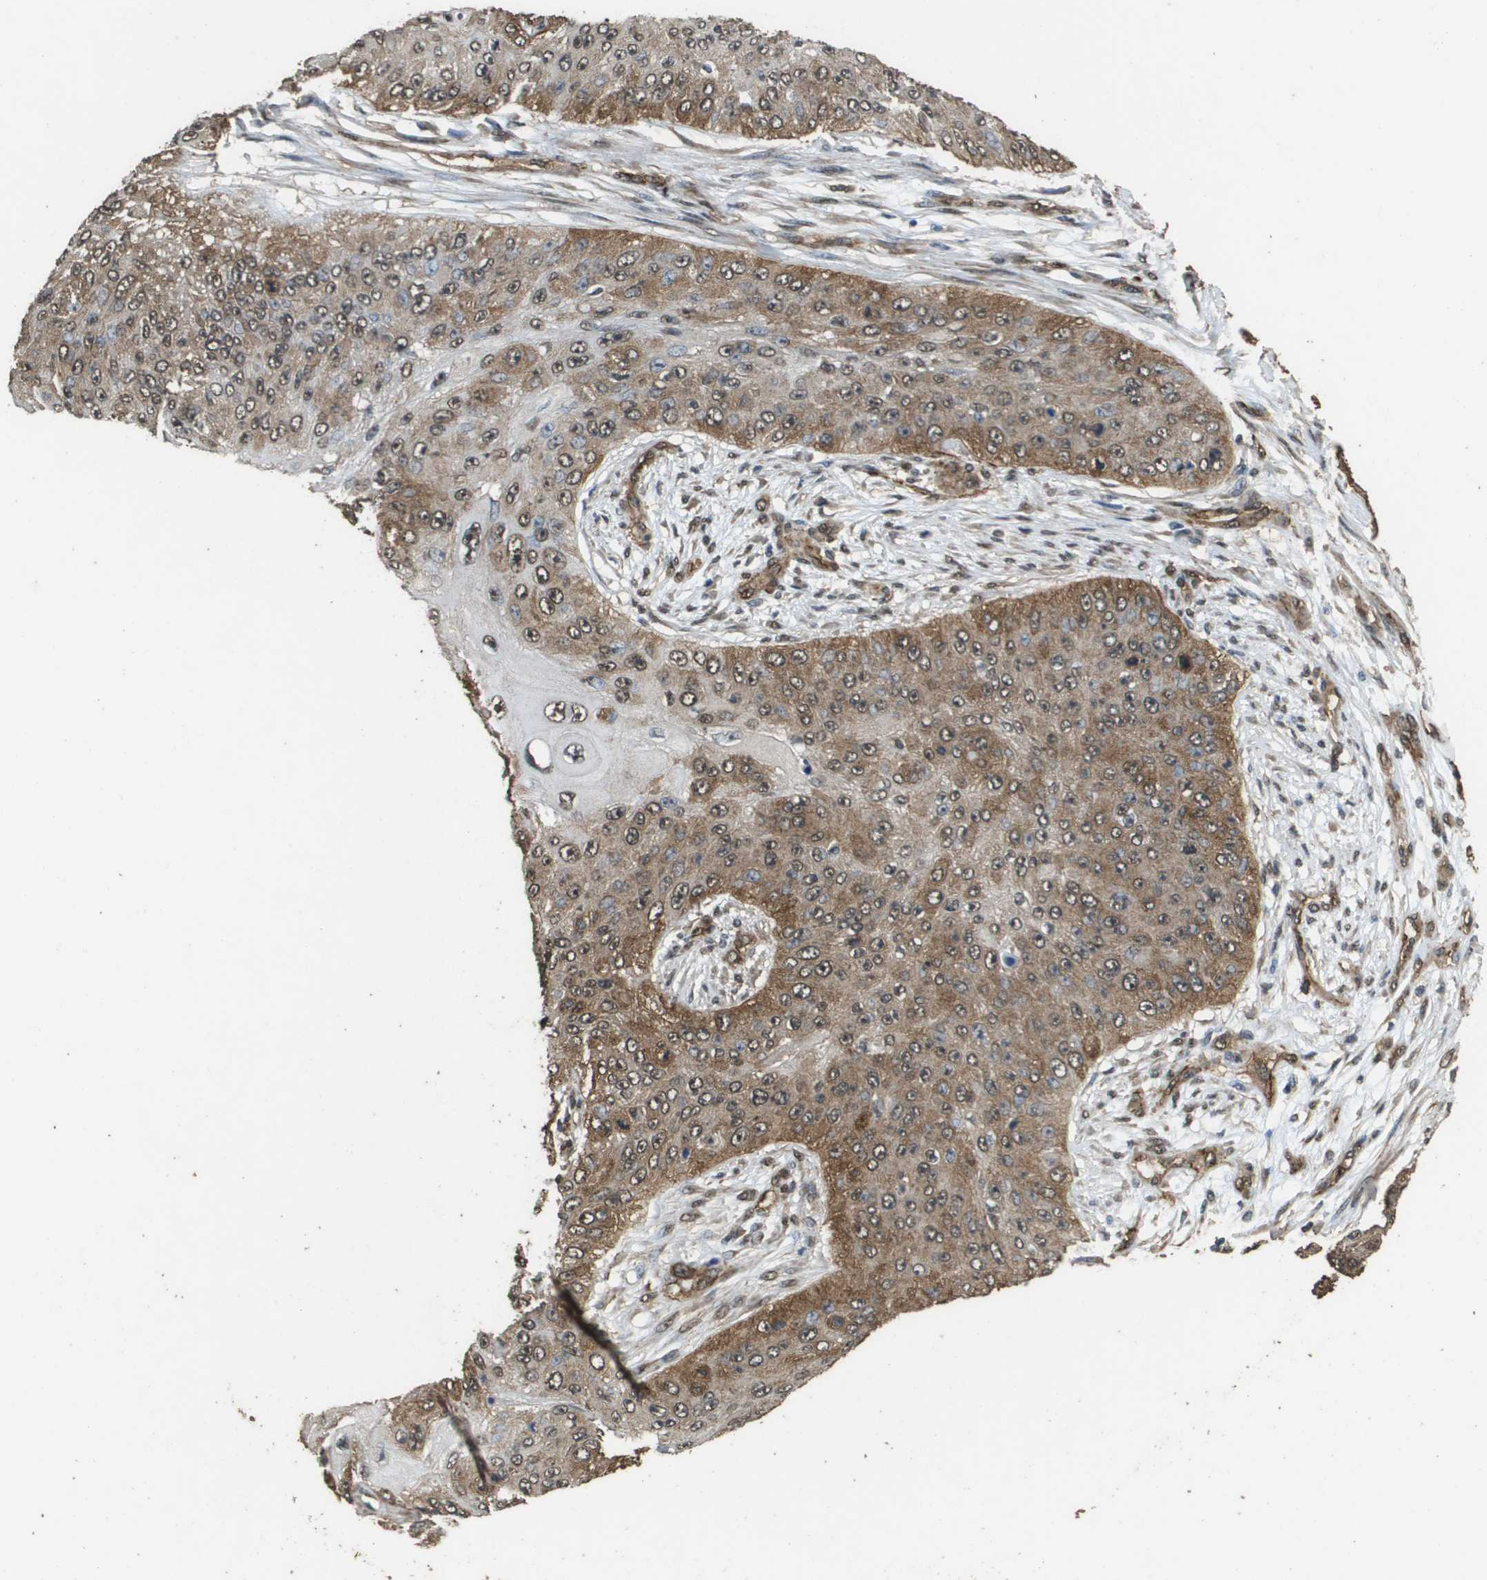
{"staining": {"intensity": "moderate", "quantity": ">75%", "location": "cytoplasmic/membranous,nuclear"}, "tissue": "skin cancer", "cell_type": "Tumor cells", "image_type": "cancer", "snomed": [{"axis": "morphology", "description": "Squamous cell carcinoma, NOS"}, {"axis": "topography", "description": "Skin"}], "caption": "Immunohistochemistry (DAB) staining of human skin cancer (squamous cell carcinoma) demonstrates moderate cytoplasmic/membranous and nuclear protein positivity in about >75% of tumor cells.", "gene": "AAMP", "patient": {"sex": "female", "age": 80}}